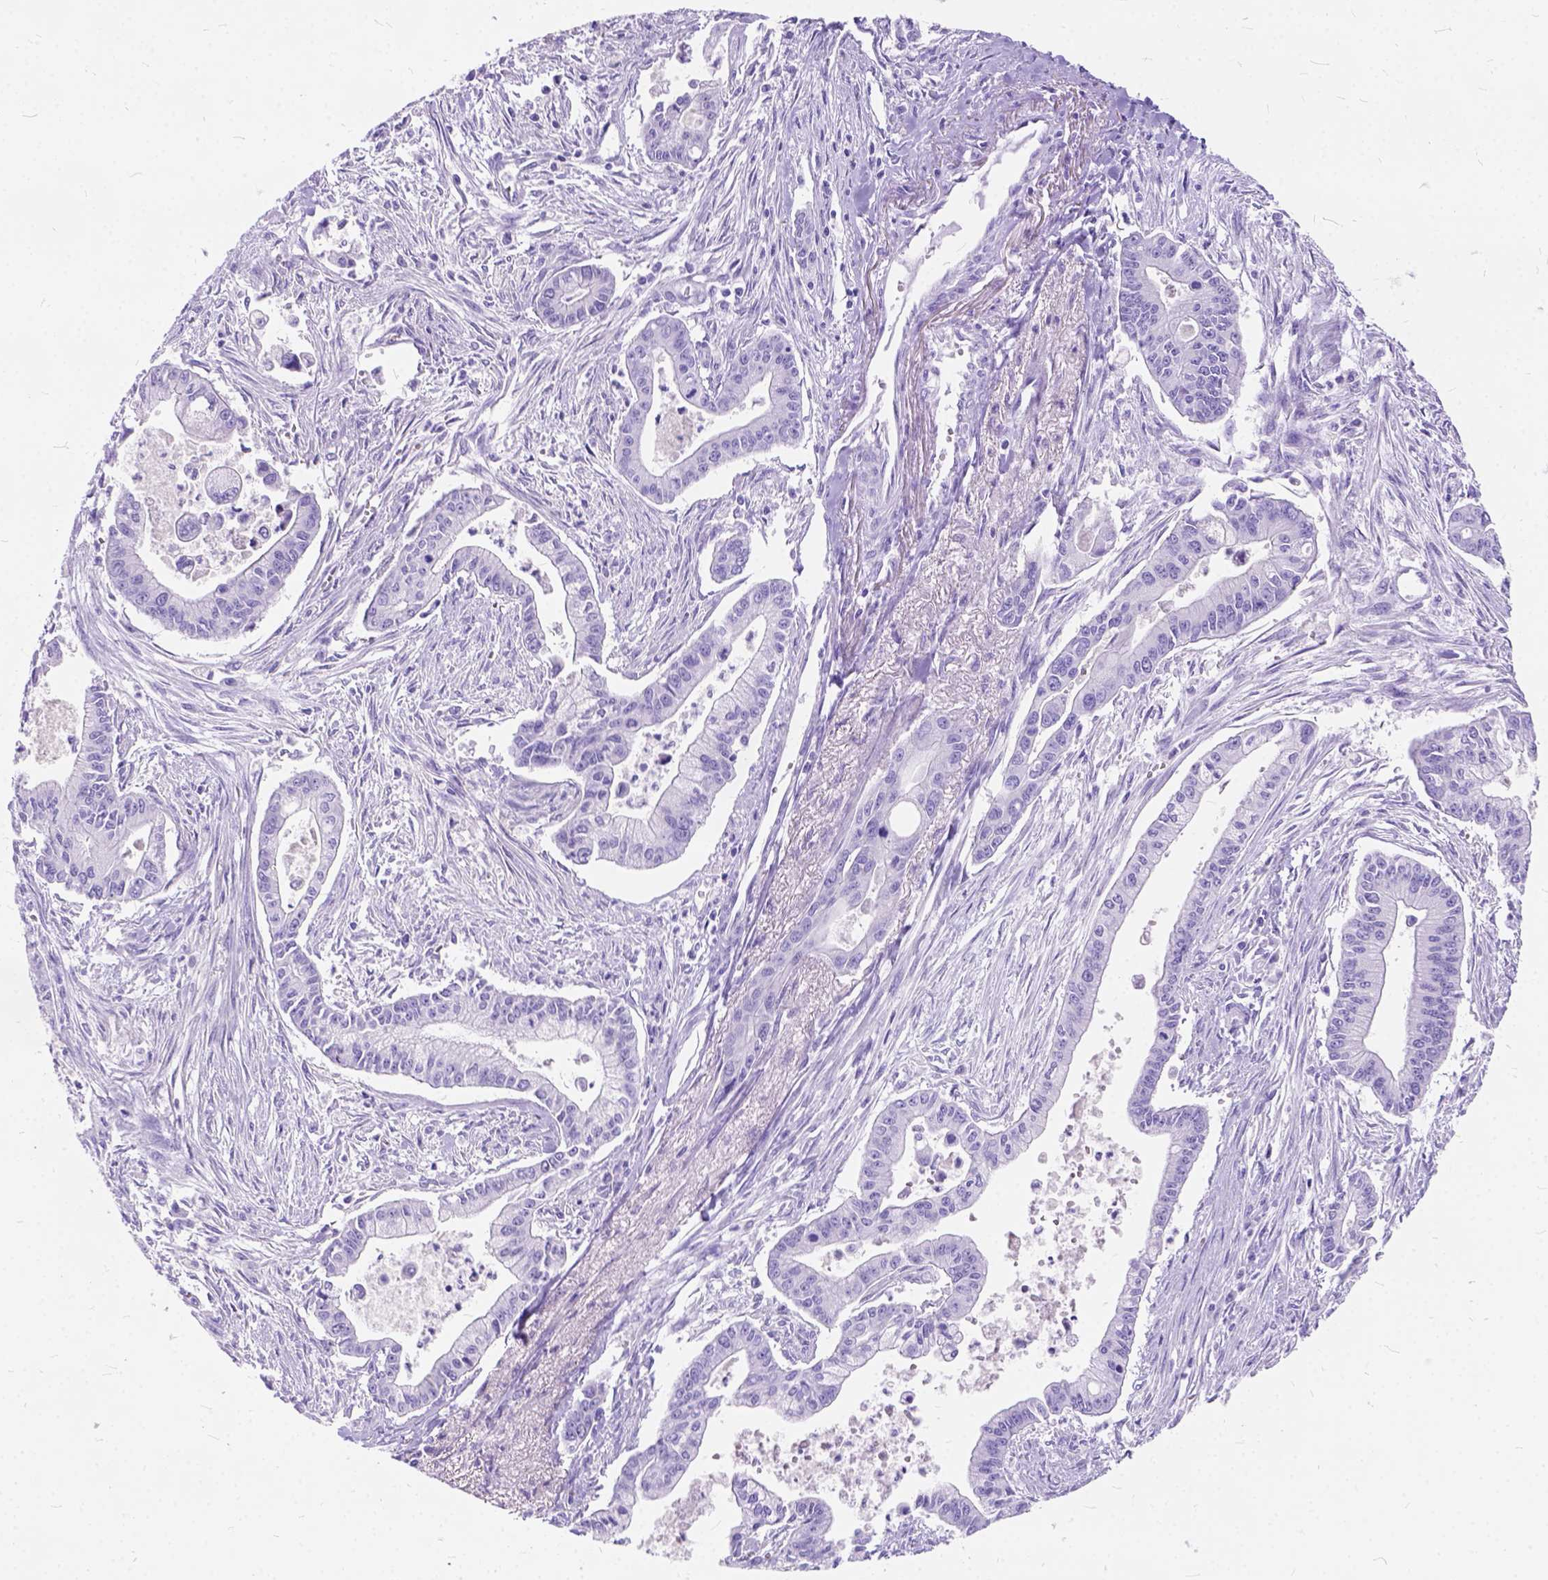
{"staining": {"intensity": "negative", "quantity": "none", "location": "none"}, "tissue": "pancreatic cancer", "cell_type": "Tumor cells", "image_type": "cancer", "snomed": [{"axis": "morphology", "description": "Adenocarcinoma, NOS"}, {"axis": "topography", "description": "Pancreas"}], "caption": "DAB immunohistochemical staining of pancreatic cancer (adenocarcinoma) demonstrates no significant positivity in tumor cells.", "gene": "C1QTNF3", "patient": {"sex": "female", "age": 65}}